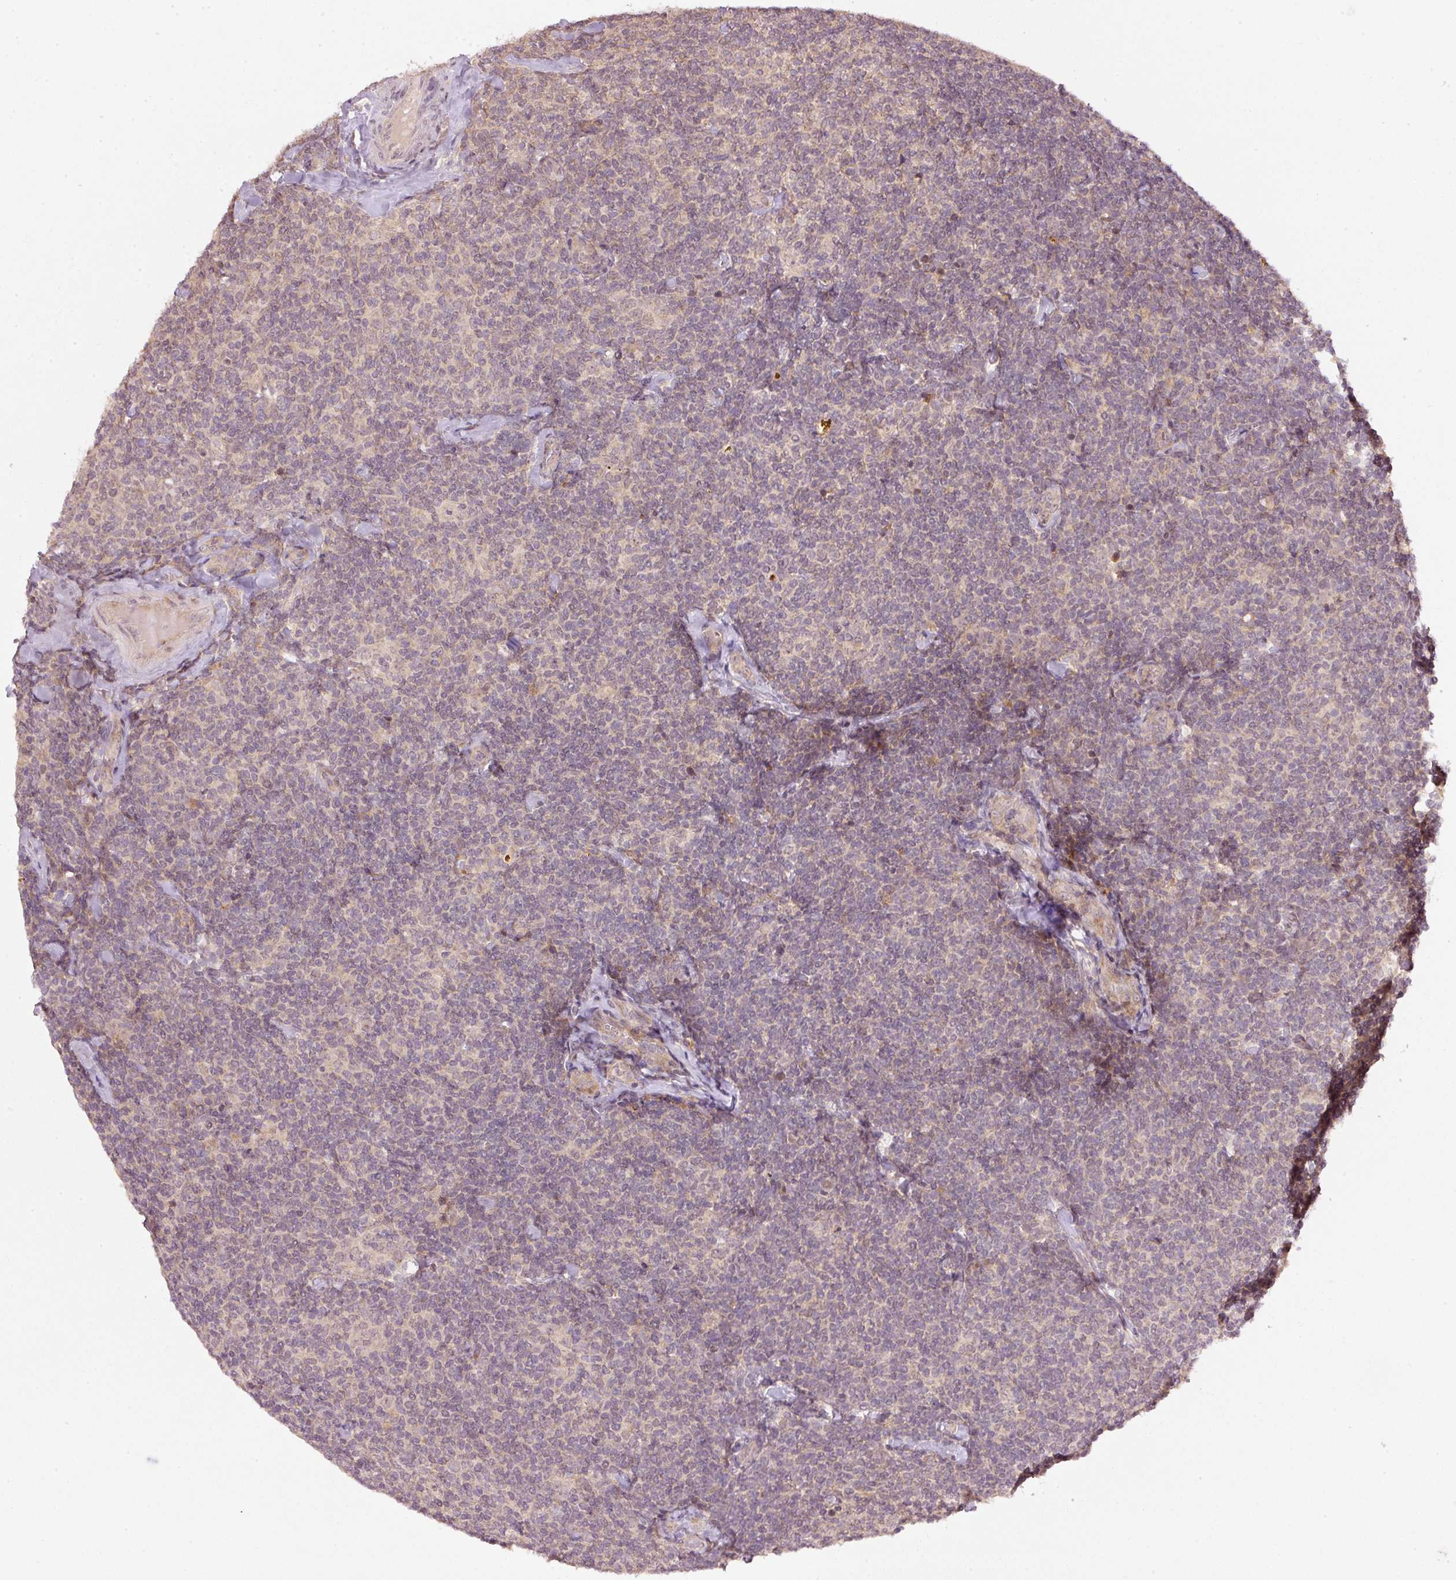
{"staining": {"intensity": "negative", "quantity": "none", "location": "none"}, "tissue": "lymphoma", "cell_type": "Tumor cells", "image_type": "cancer", "snomed": [{"axis": "morphology", "description": "Malignant lymphoma, non-Hodgkin's type, Low grade"}, {"axis": "topography", "description": "Lymph node"}], "caption": "DAB immunohistochemical staining of low-grade malignant lymphoma, non-Hodgkin's type shows no significant expression in tumor cells.", "gene": "PCDHB1", "patient": {"sex": "female", "age": 56}}